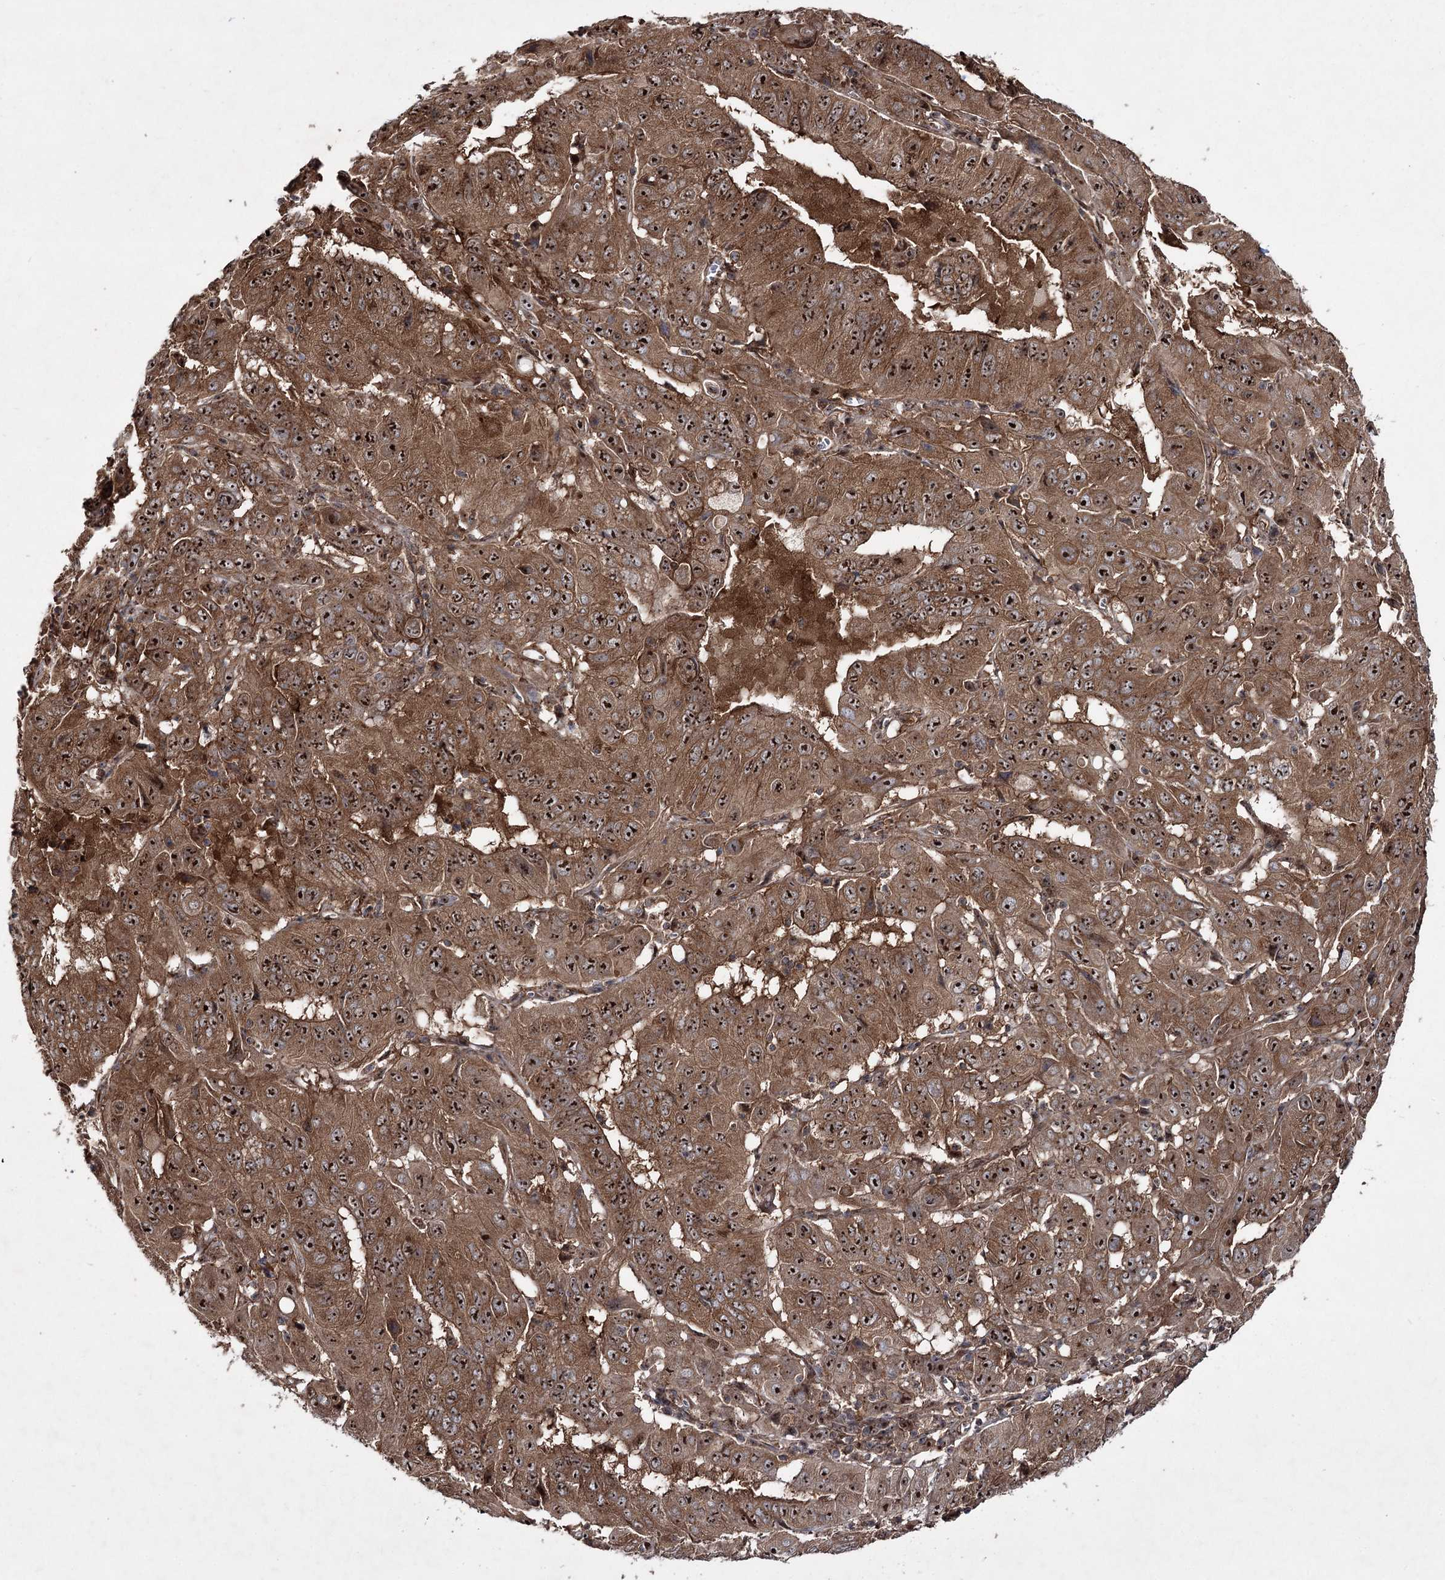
{"staining": {"intensity": "strong", "quantity": ">75%", "location": "cytoplasmic/membranous,nuclear"}, "tissue": "pancreatic cancer", "cell_type": "Tumor cells", "image_type": "cancer", "snomed": [{"axis": "morphology", "description": "Adenocarcinoma, NOS"}, {"axis": "topography", "description": "Pancreas"}], "caption": "Strong cytoplasmic/membranous and nuclear staining for a protein is identified in about >75% of tumor cells of adenocarcinoma (pancreatic) using IHC.", "gene": "SERINC5", "patient": {"sex": "male", "age": 63}}